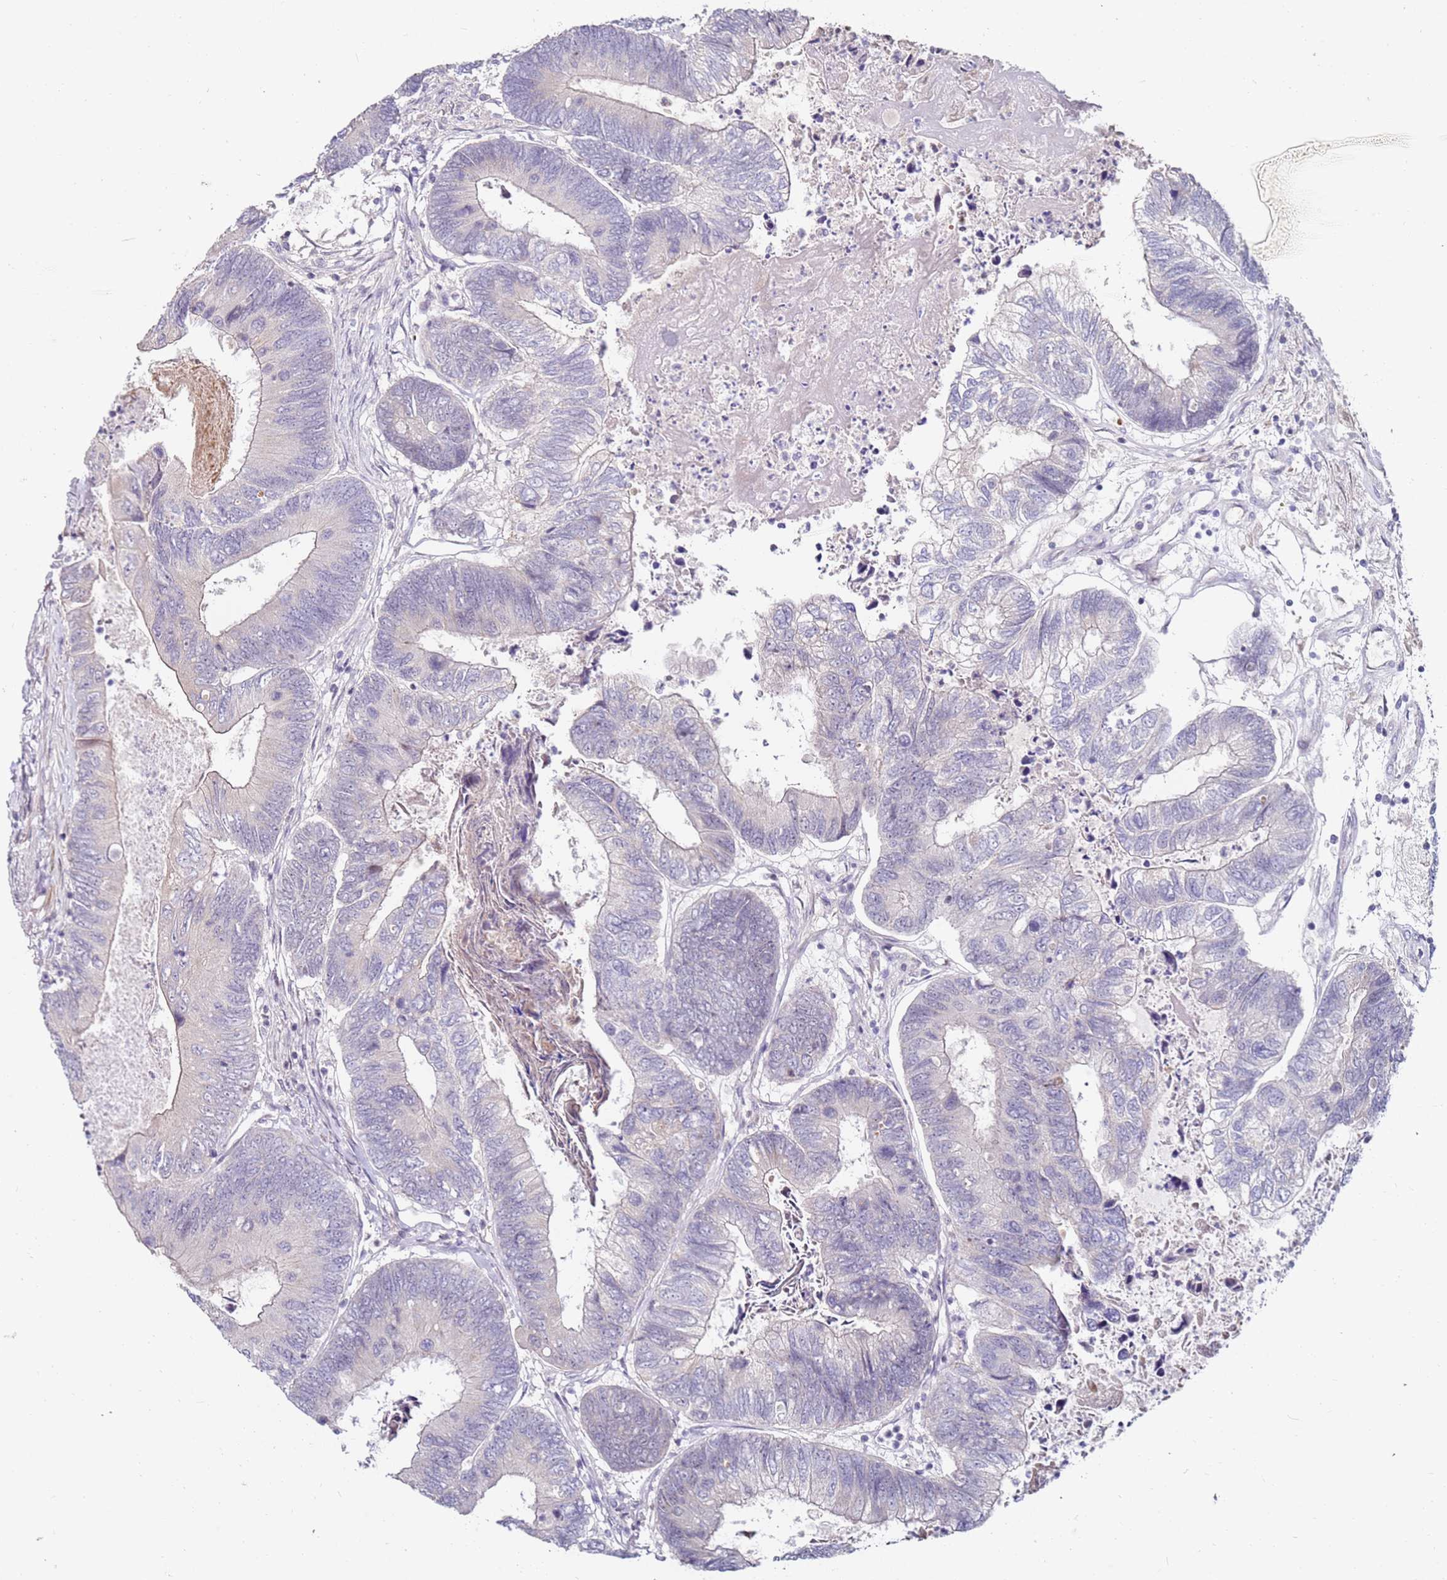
{"staining": {"intensity": "negative", "quantity": "none", "location": "none"}, "tissue": "colorectal cancer", "cell_type": "Tumor cells", "image_type": "cancer", "snomed": [{"axis": "morphology", "description": "Adenocarcinoma, NOS"}, {"axis": "topography", "description": "Colon"}], "caption": "The micrograph displays no significant positivity in tumor cells of colorectal cancer (adenocarcinoma).", "gene": "RARS2", "patient": {"sex": "female", "age": 67}}